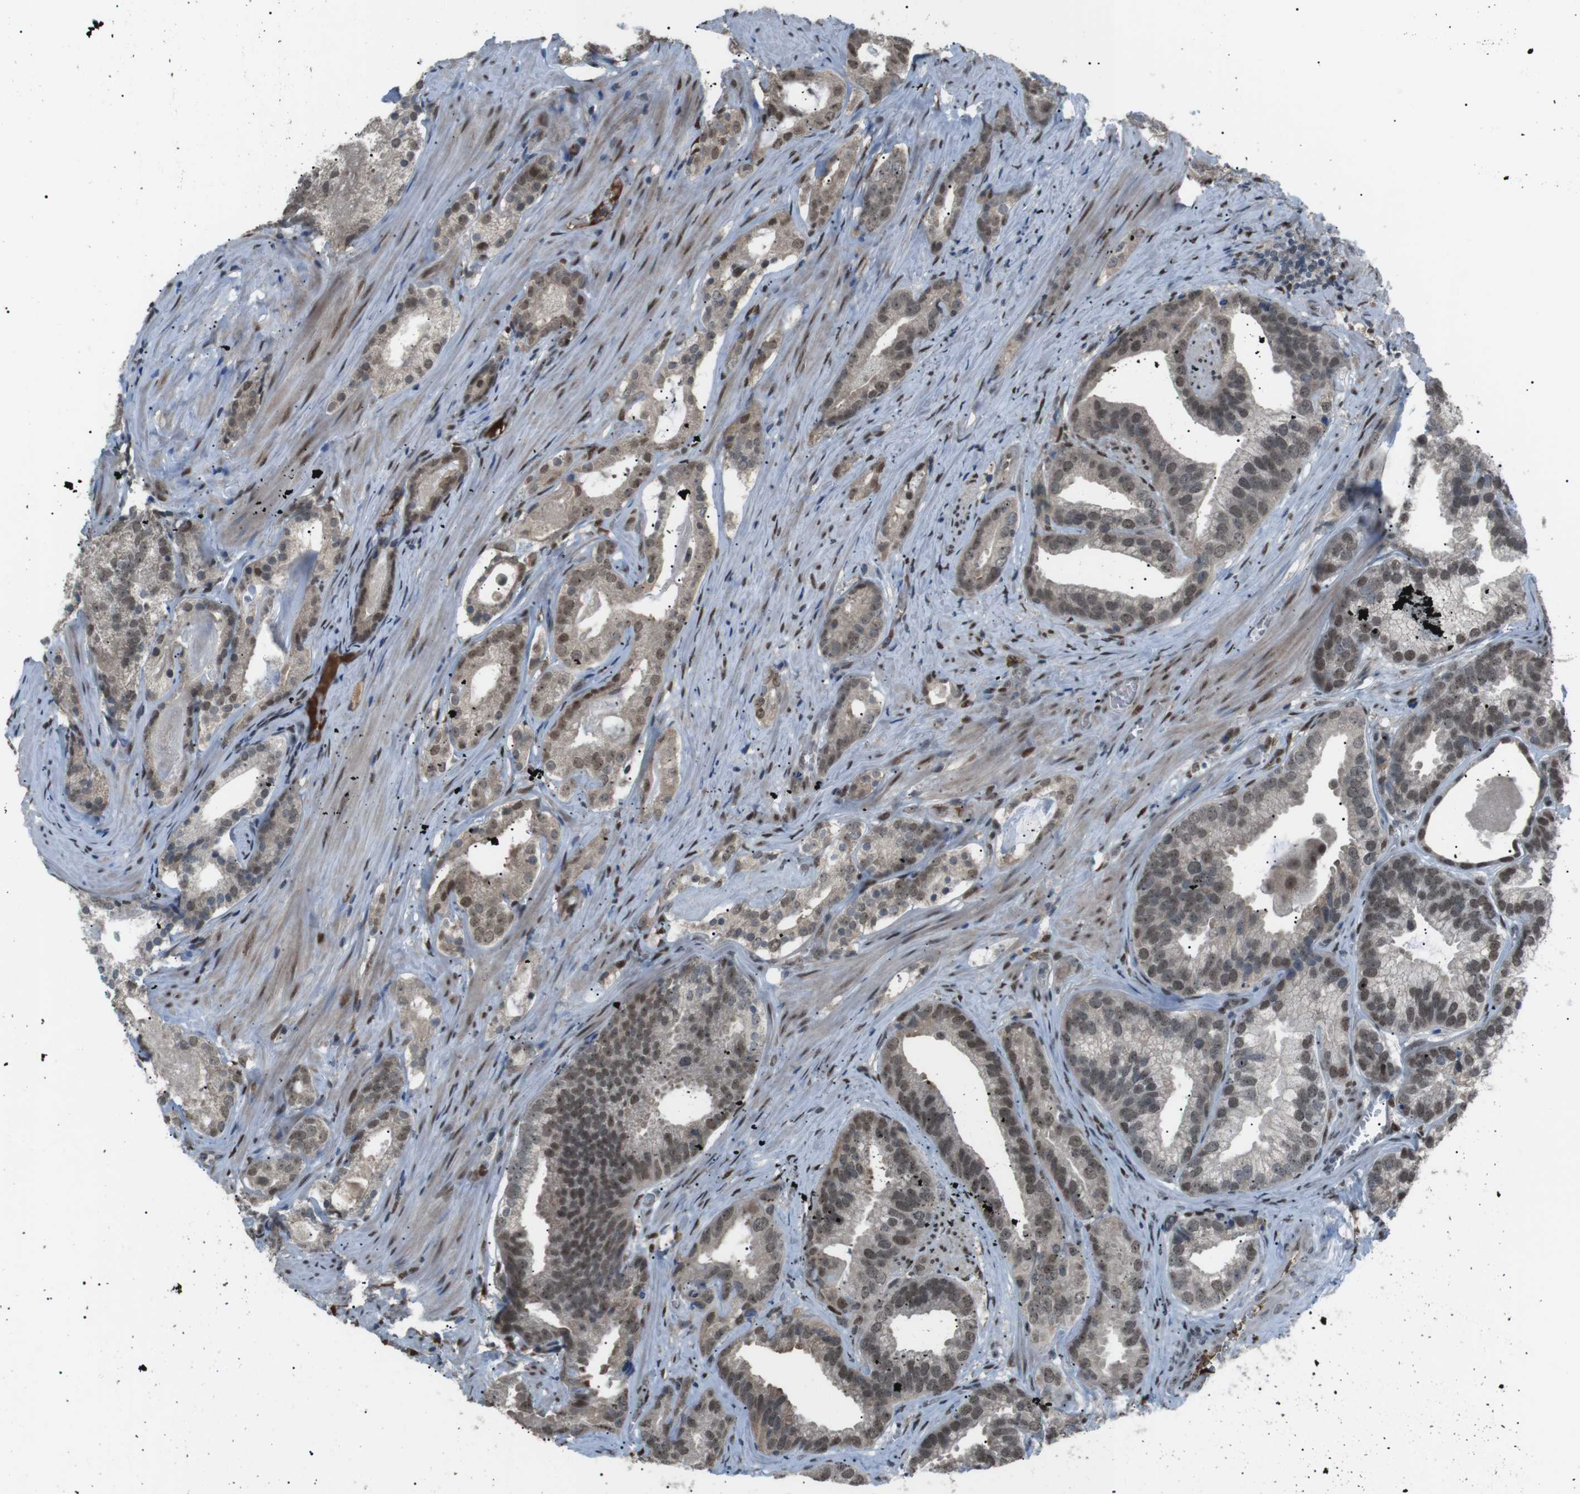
{"staining": {"intensity": "moderate", "quantity": ">75%", "location": "cytoplasmic/membranous,nuclear"}, "tissue": "prostate cancer", "cell_type": "Tumor cells", "image_type": "cancer", "snomed": [{"axis": "morphology", "description": "Adenocarcinoma, Low grade"}, {"axis": "topography", "description": "Prostate"}], "caption": "Immunohistochemical staining of human prostate cancer demonstrates medium levels of moderate cytoplasmic/membranous and nuclear staining in about >75% of tumor cells.", "gene": "SRPK2", "patient": {"sex": "male", "age": 59}}